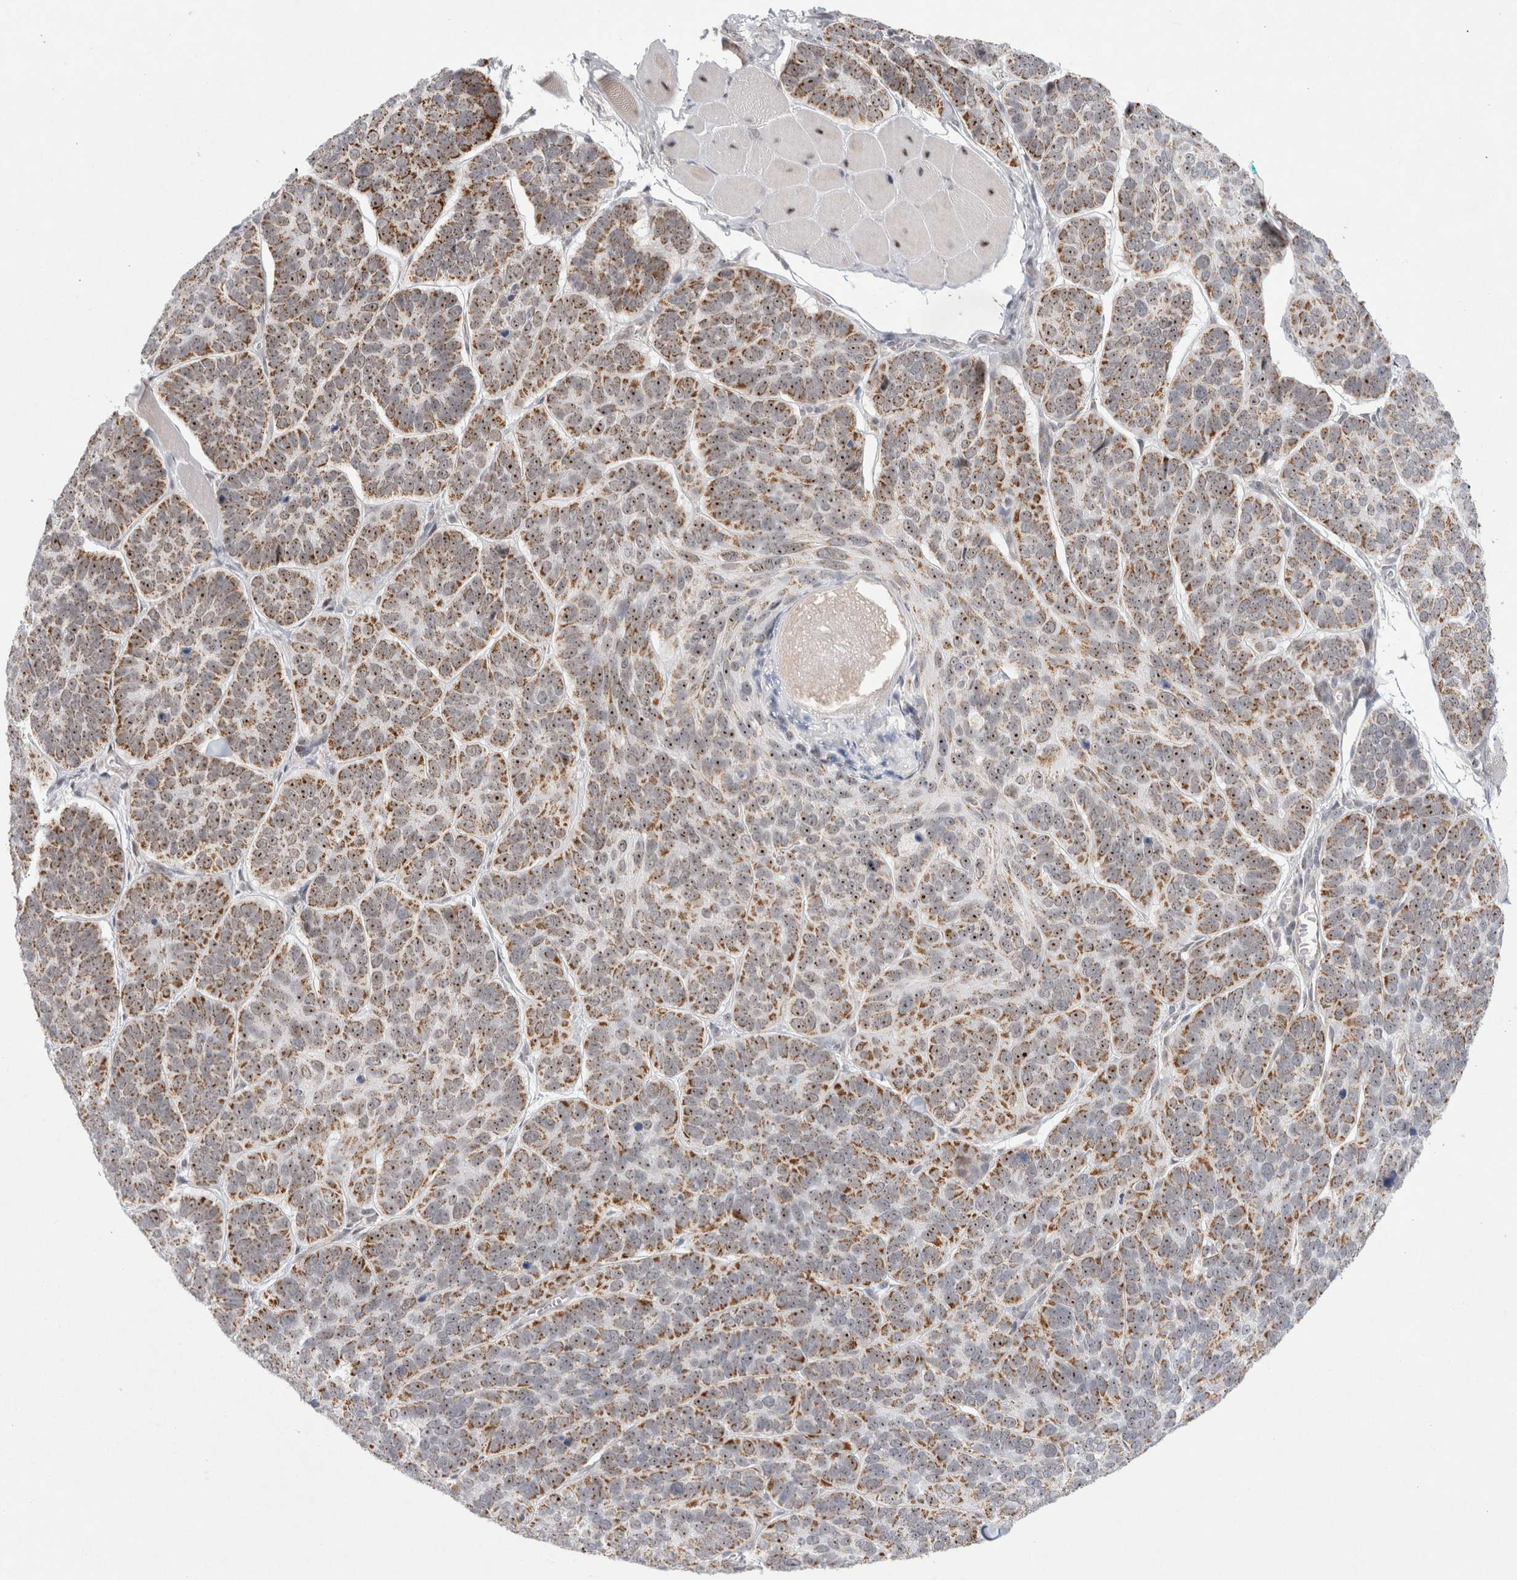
{"staining": {"intensity": "moderate", "quantity": ">75%", "location": "cytoplasmic/membranous,nuclear"}, "tissue": "skin cancer", "cell_type": "Tumor cells", "image_type": "cancer", "snomed": [{"axis": "morphology", "description": "Basal cell carcinoma"}, {"axis": "topography", "description": "Skin"}], "caption": "Immunohistochemistry (IHC) of skin cancer (basal cell carcinoma) shows medium levels of moderate cytoplasmic/membranous and nuclear expression in about >75% of tumor cells.", "gene": "MRPL37", "patient": {"sex": "male", "age": 62}}